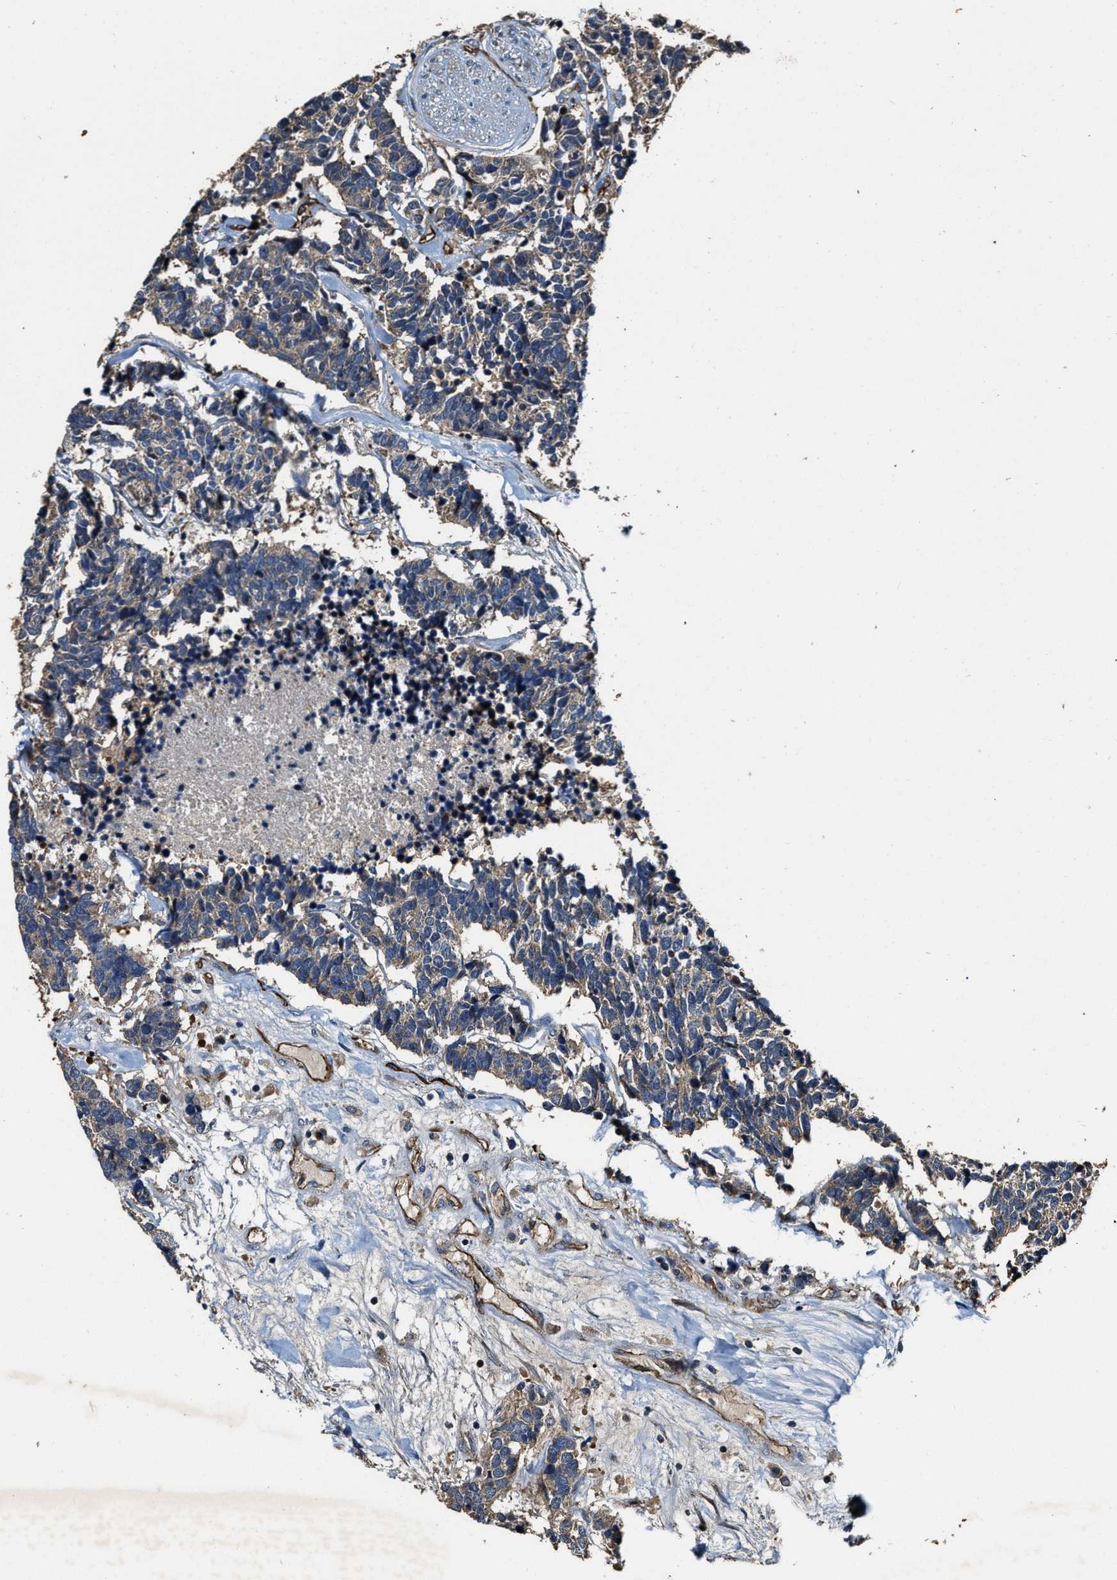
{"staining": {"intensity": "weak", "quantity": "25%-75%", "location": "cytoplasmic/membranous"}, "tissue": "carcinoid", "cell_type": "Tumor cells", "image_type": "cancer", "snomed": [{"axis": "morphology", "description": "Carcinoma, NOS"}, {"axis": "morphology", "description": "Carcinoid, malignant, NOS"}, {"axis": "topography", "description": "Urinary bladder"}], "caption": "About 25%-75% of tumor cells in human carcinoid reveal weak cytoplasmic/membranous protein staining as visualized by brown immunohistochemical staining.", "gene": "GFRA3", "patient": {"sex": "male", "age": 57}}